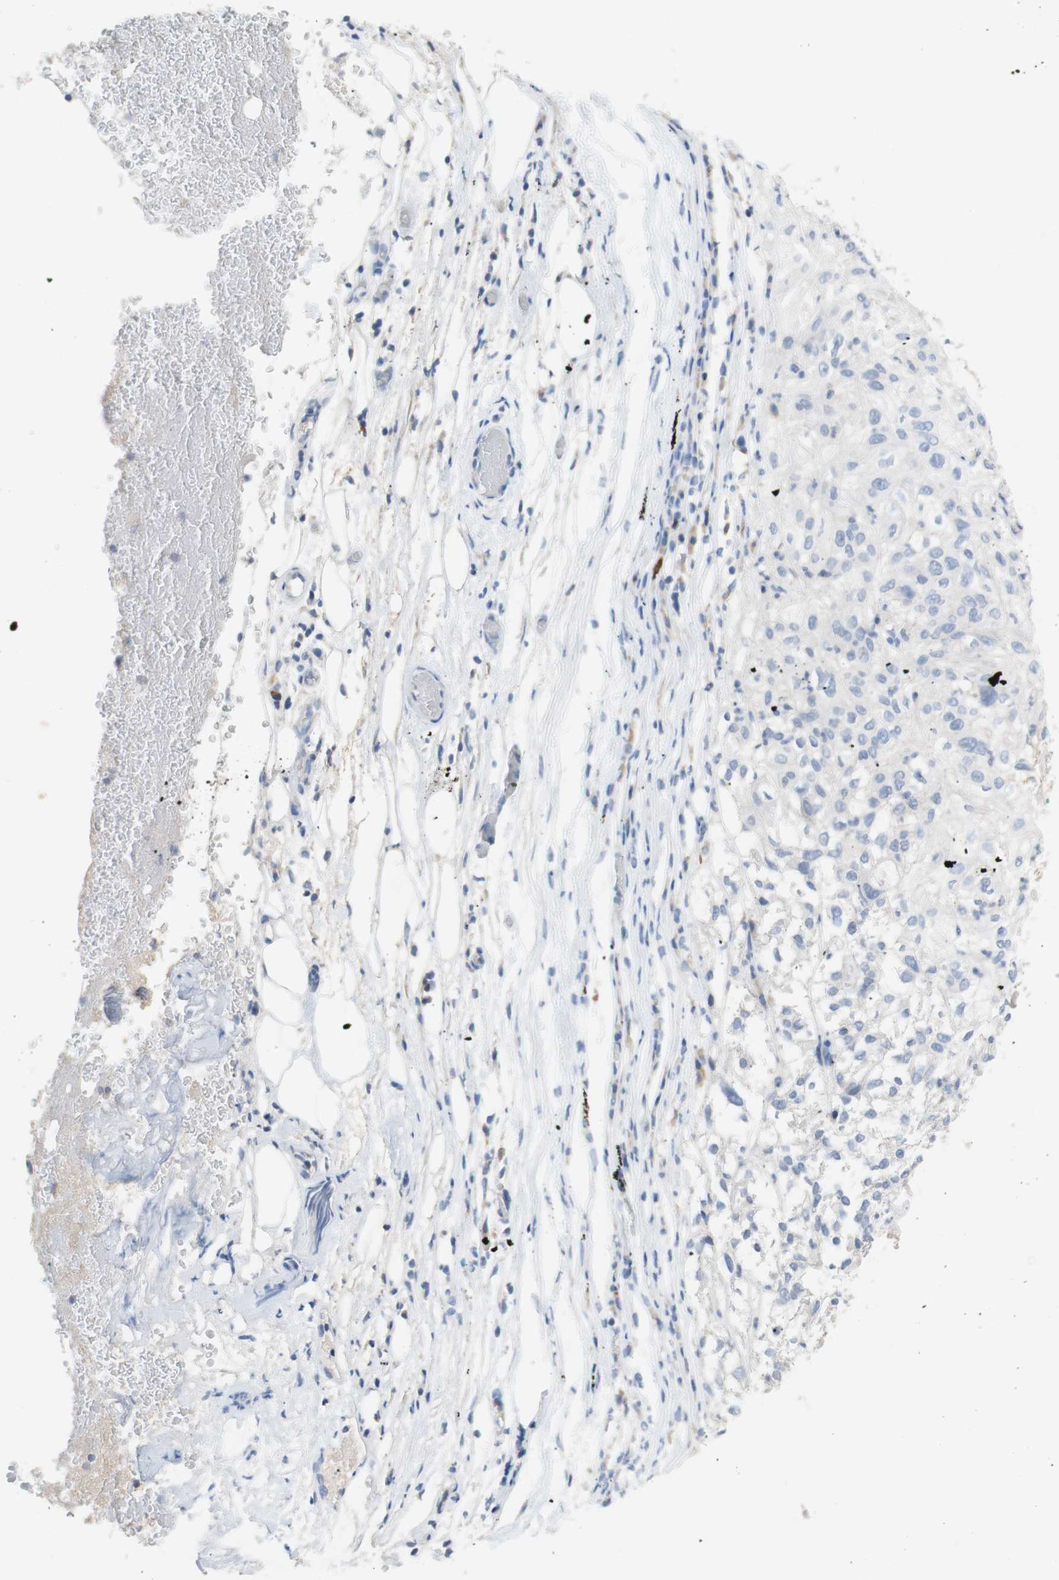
{"staining": {"intensity": "negative", "quantity": "none", "location": "none"}, "tissue": "lung cancer", "cell_type": "Tumor cells", "image_type": "cancer", "snomed": [{"axis": "morphology", "description": "Inflammation, NOS"}, {"axis": "morphology", "description": "Squamous cell carcinoma, NOS"}, {"axis": "topography", "description": "Lymph node"}, {"axis": "topography", "description": "Soft tissue"}, {"axis": "topography", "description": "Lung"}], "caption": "Tumor cells are negative for brown protein staining in squamous cell carcinoma (lung).", "gene": "PACSIN1", "patient": {"sex": "male", "age": 66}}